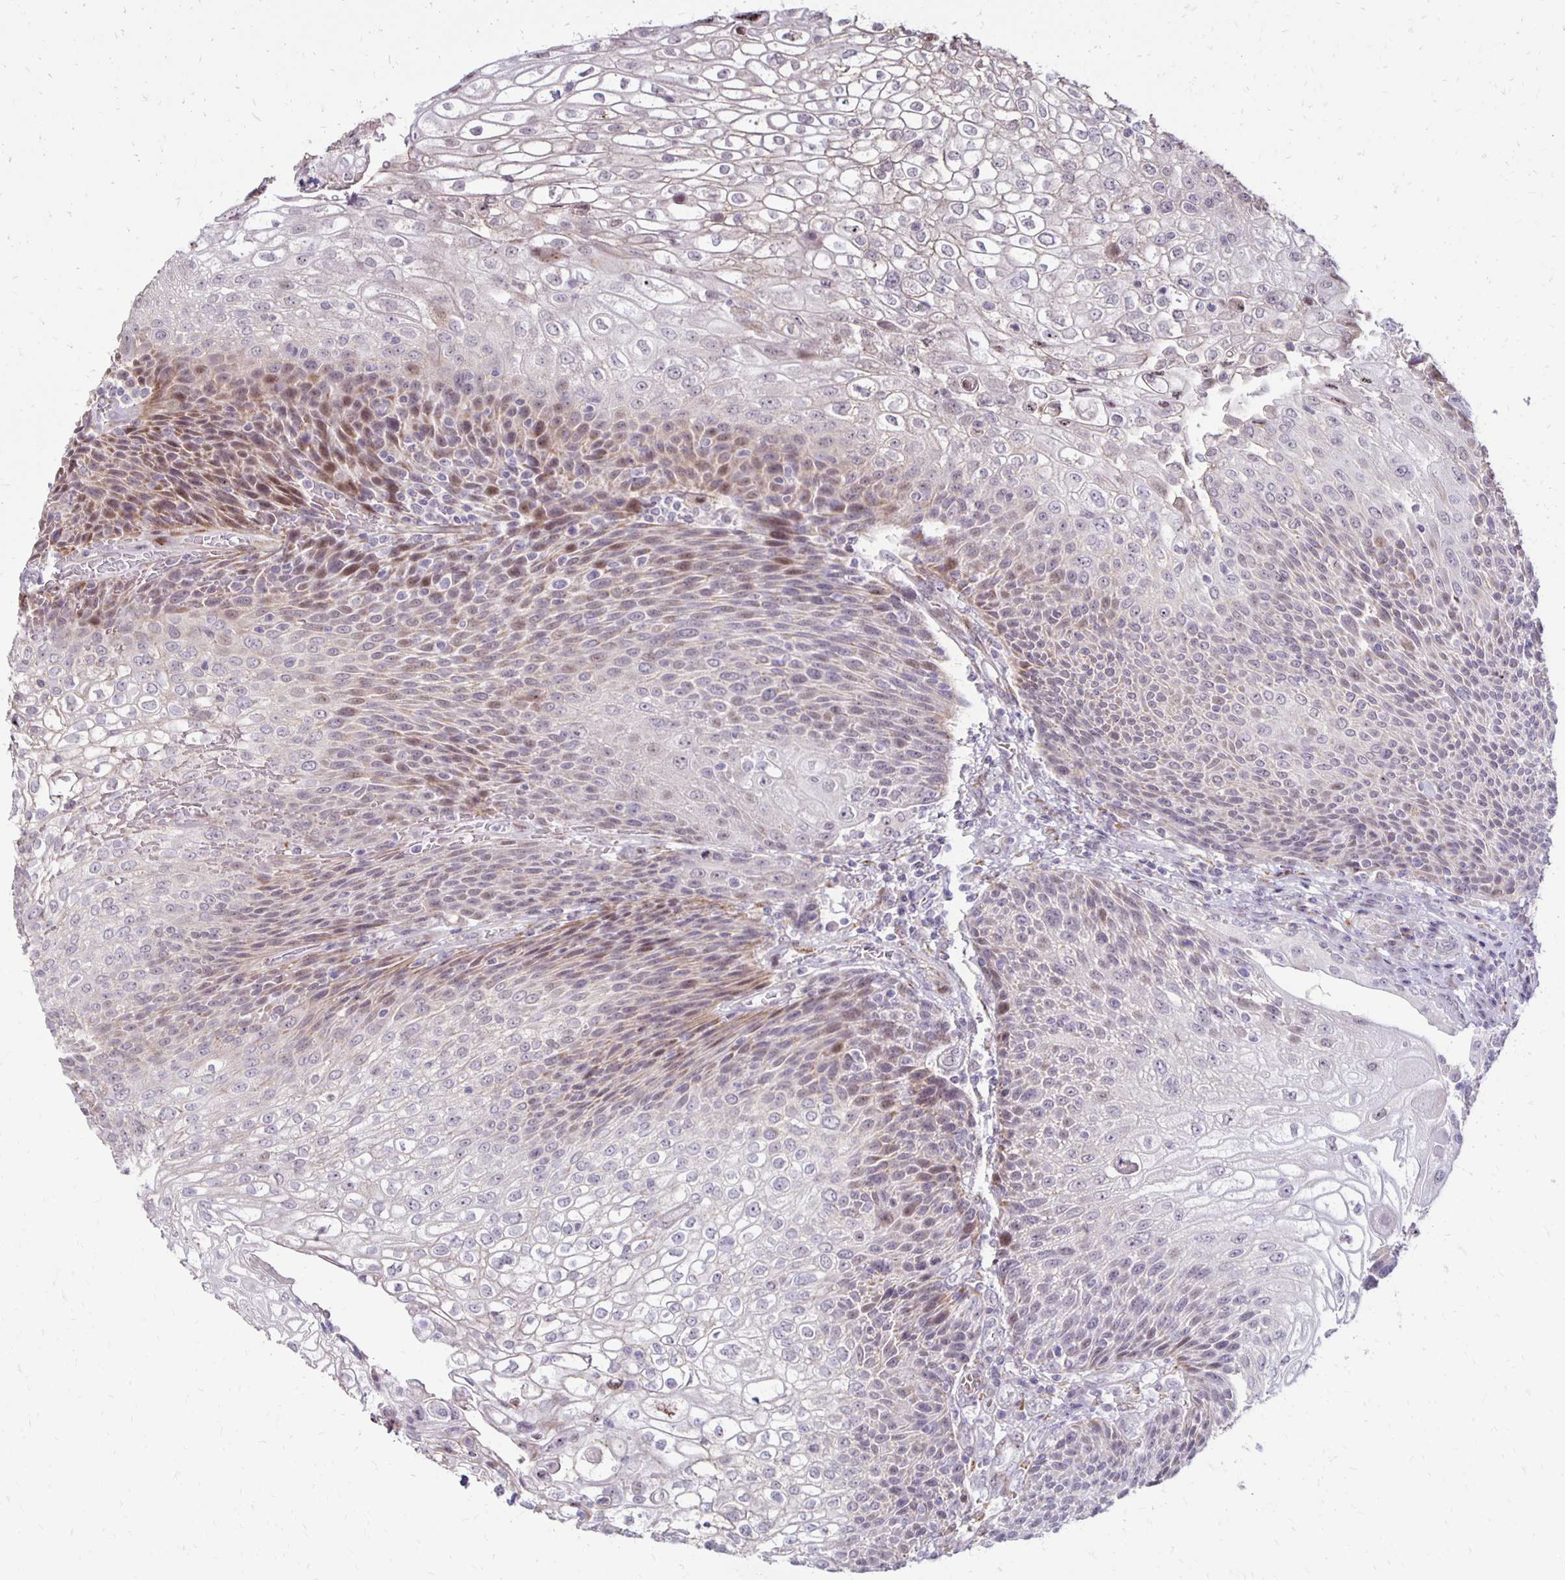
{"staining": {"intensity": "weak", "quantity": "<25%", "location": "nuclear"}, "tissue": "urothelial cancer", "cell_type": "Tumor cells", "image_type": "cancer", "snomed": [{"axis": "morphology", "description": "Urothelial carcinoma, High grade"}, {"axis": "topography", "description": "Urinary bladder"}], "caption": "Urothelial carcinoma (high-grade) was stained to show a protein in brown. There is no significant positivity in tumor cells.", "gene": "DAGLA", "patient": {"sex": "female", "age": 70}}